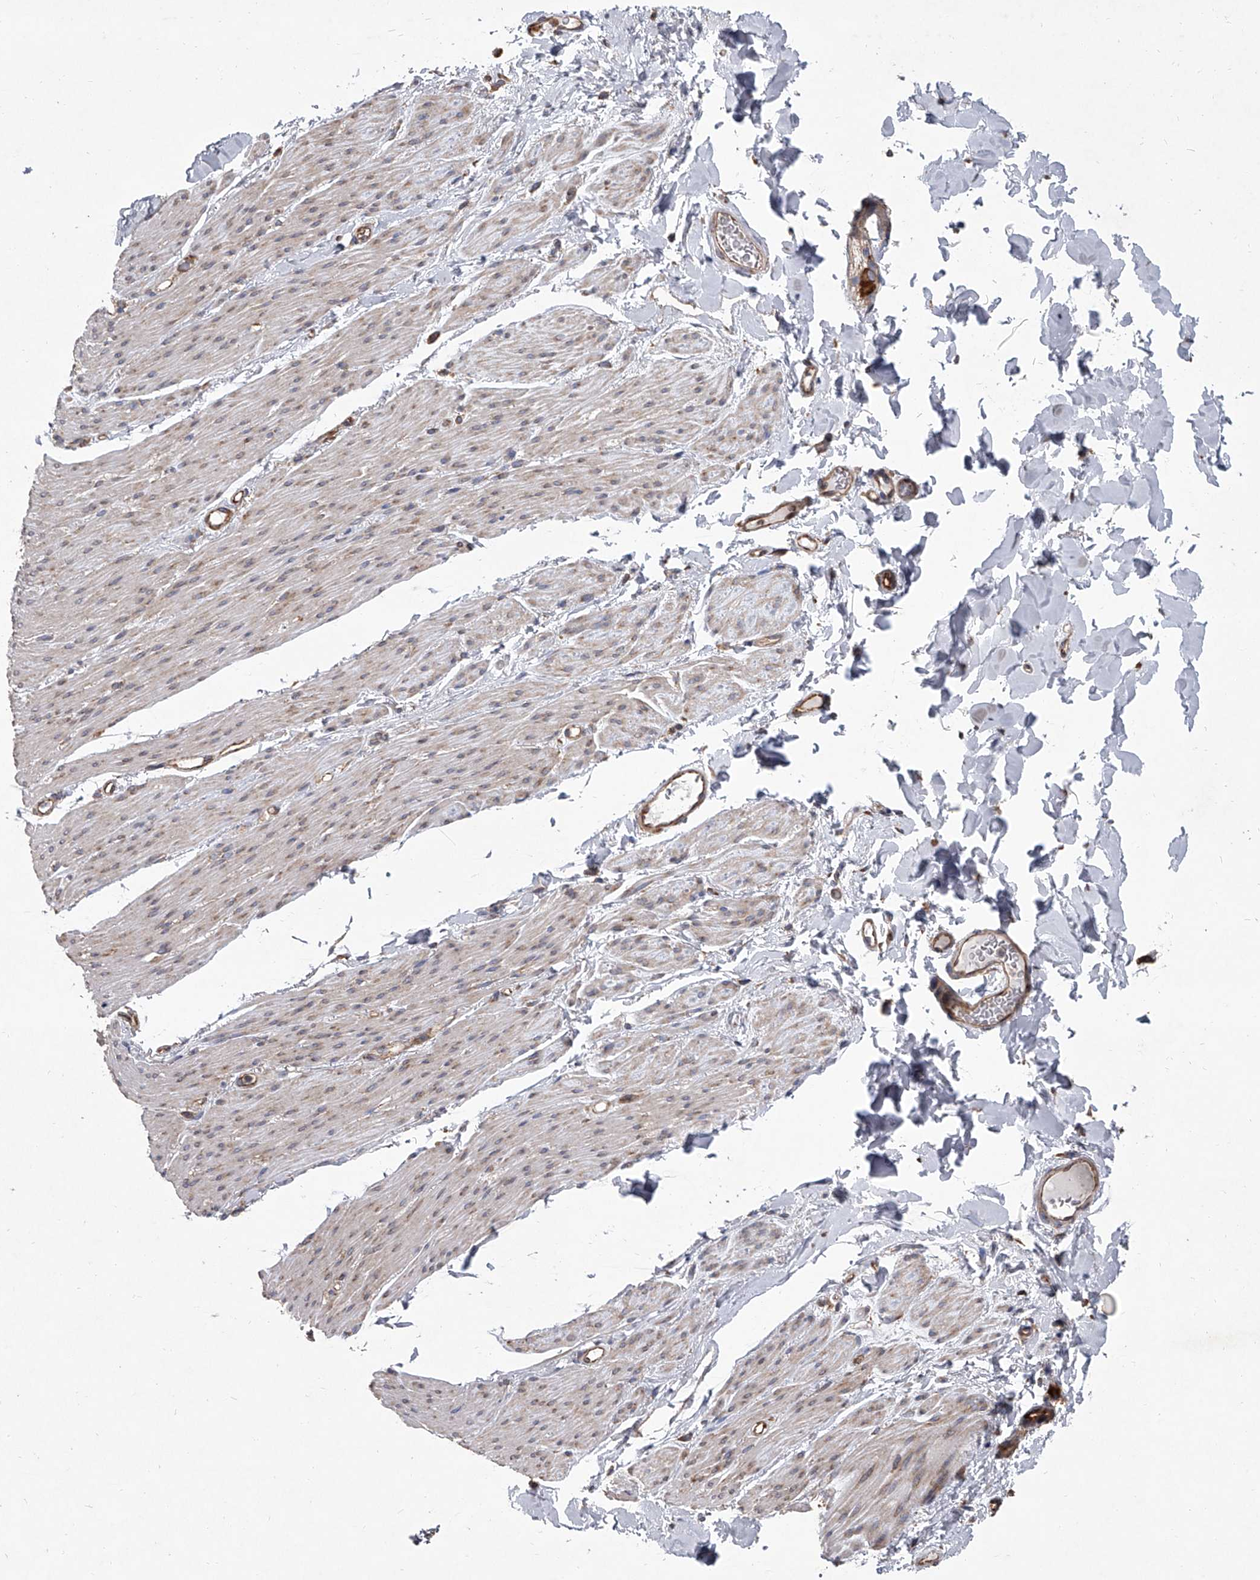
{"staining": {"intensity": "weak", "quantity": "<25%", "location": "cytoplasmic/membranous"}, "tissue": "smooth muscle", "cell_type": "Smooth muscle cells", "image_type": "normal", "snomed": [{"axis": "morphology", "description": "Normal tissue, NOS"}, {"axis": "topography", "description": "Colon"}, {"axis": "topography", "description": "Peripheral nerve tissue"}], "caption": "Smooth muscle cells show no significant protein expression in normal smooth muscle.", "gene": "EIF2S2", "patient": {"sex": "female", "age": 61}}